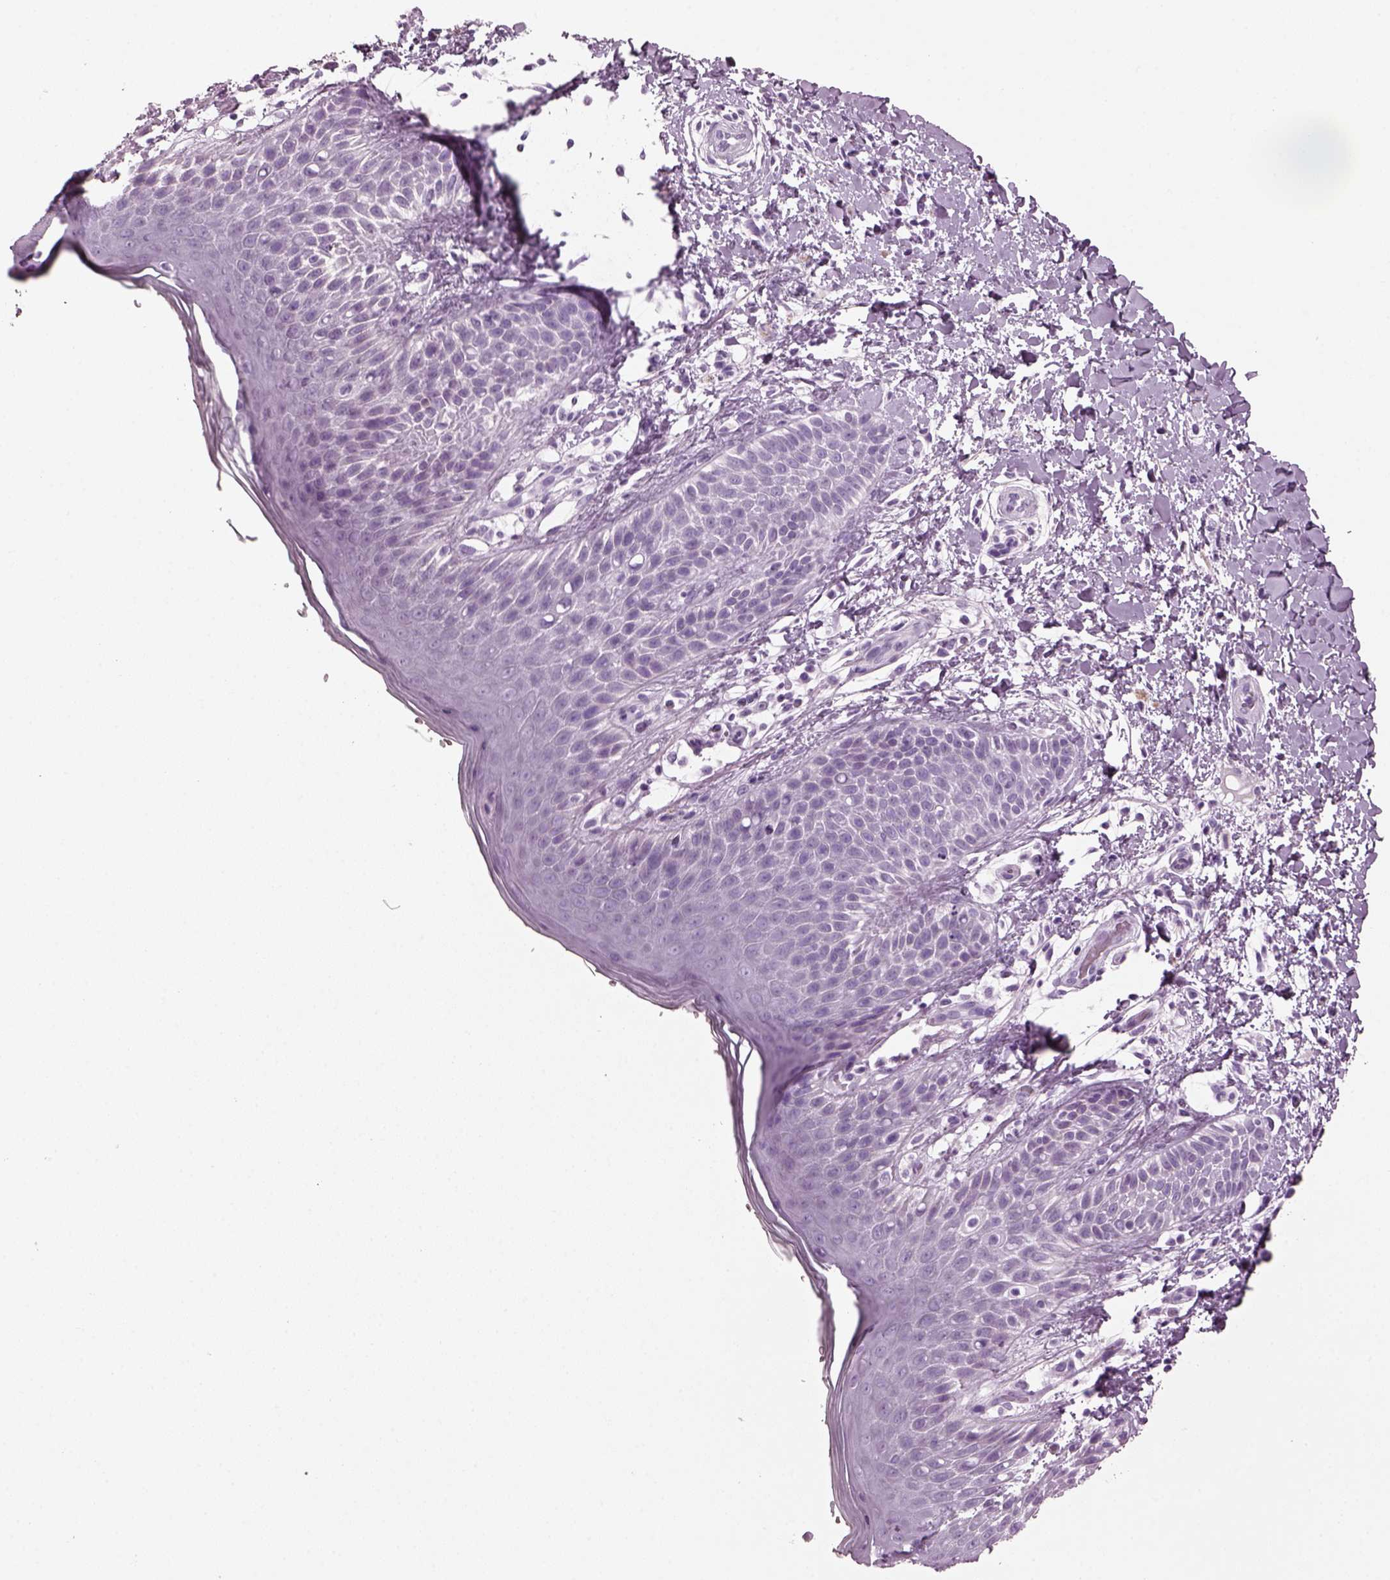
{"staining": {"intensity": "negative", "quantity": "none", "location": "none"}, "tissue": "skin", "cell_type": "Epidermal cells", "image_type": "normal", "snomed": [{"axis": "morphology", "description": "Normal tissue, NOS"}, {"axis": "topography", "description": "Anal"}], "caption": "Benign skin was stained to show a protein in brown. There is no significant positivity in epidermal cells.", "gene": "KRTAP3", "patient": {"sex": "male", "age": 36}}